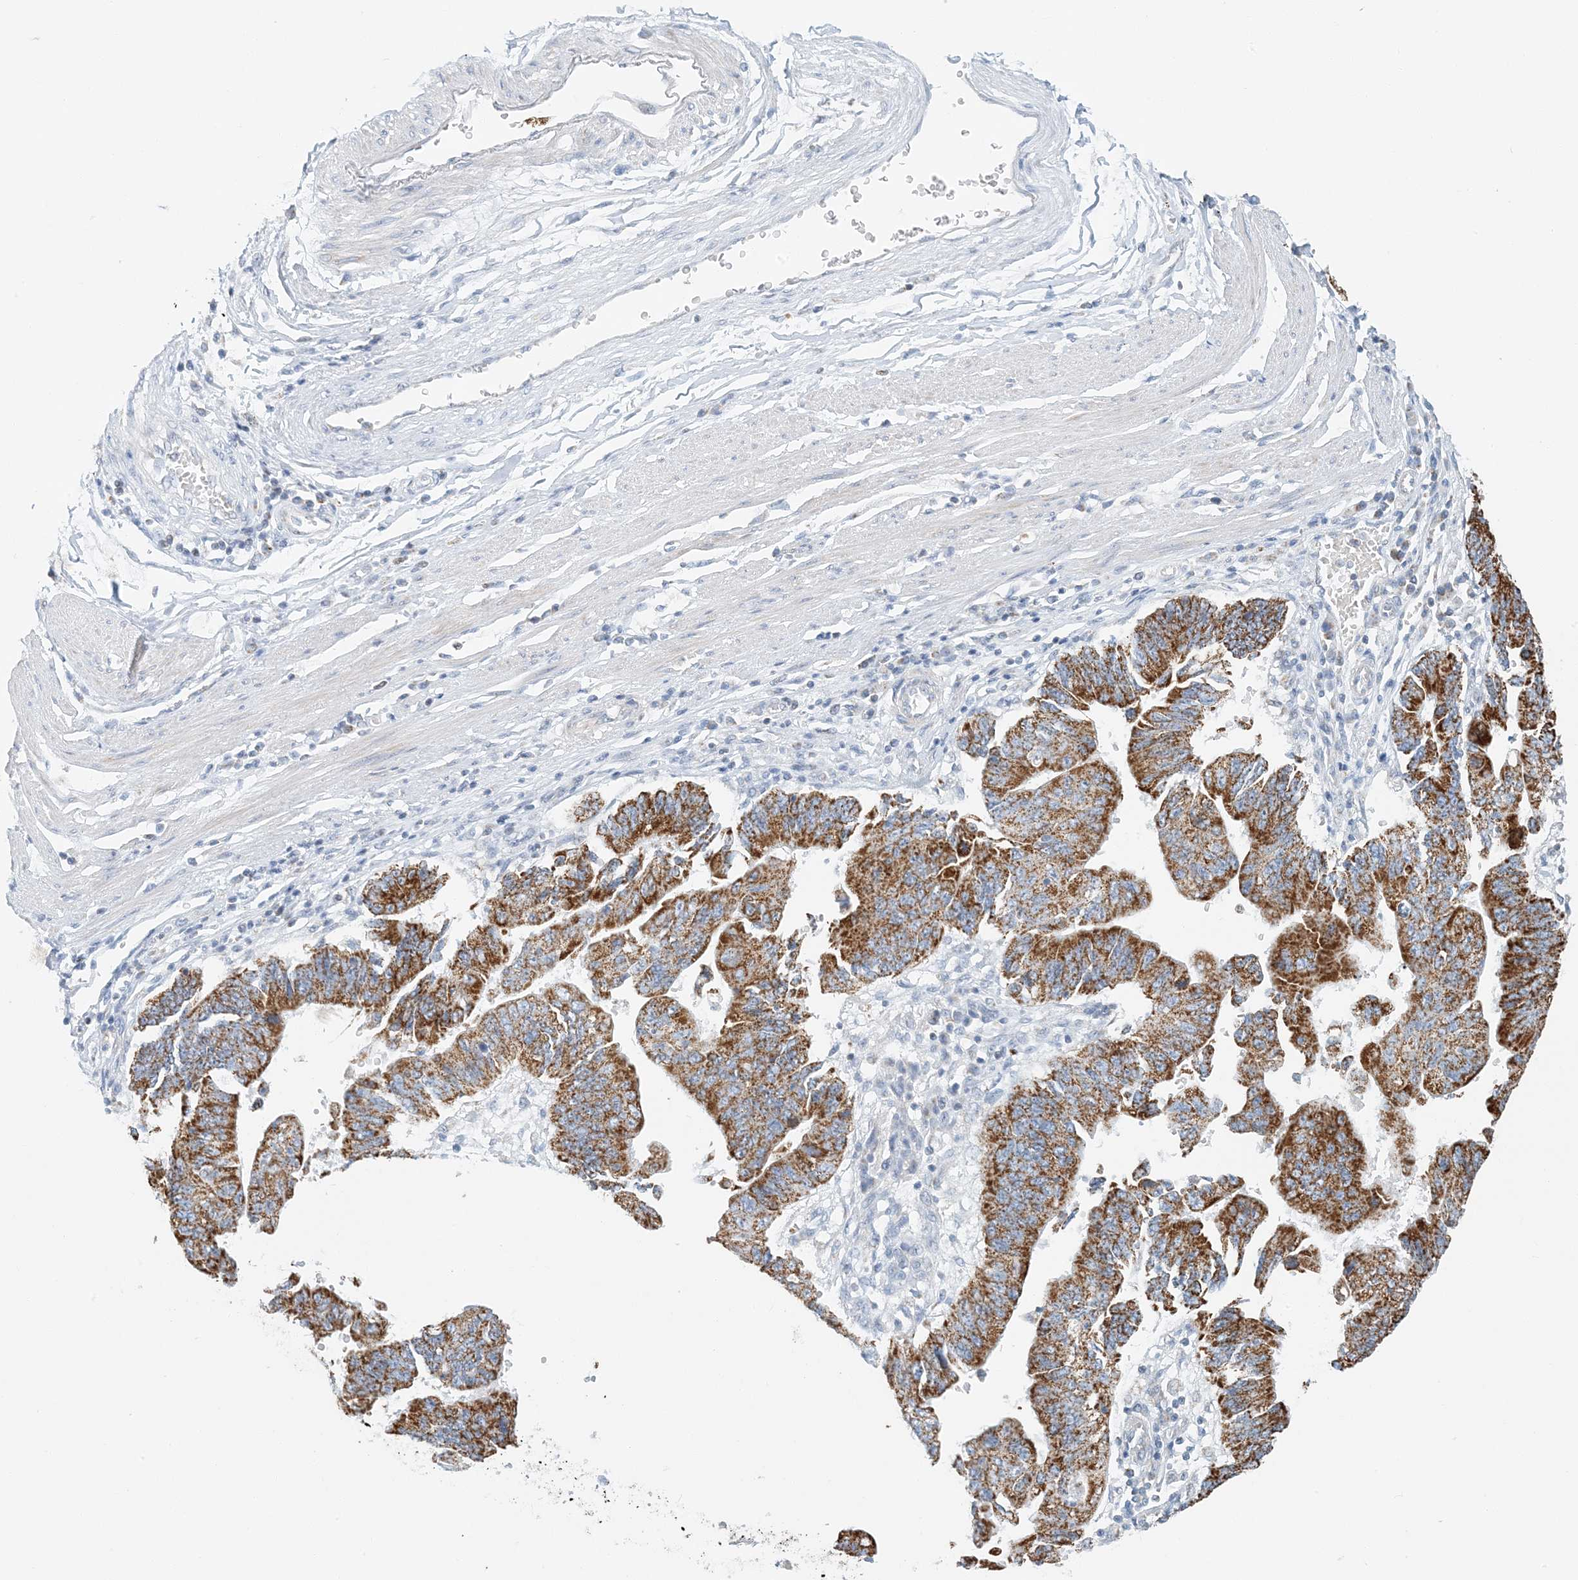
{"staining": {"intensity": "strong", "quantity": ">75%", "location": "cytoplasmic/membranous"}, "tissue": "stomach cancer", "cell_type": "Tumor cells", "image_type": "cancer", "snomed": [{"axis": "morphology", "description": "Adenocarcinoma, NOS"}, {"axis": "topography", "description": "Stomach"}], "caption": "This histopathology image shows immunohistochemistry (IHC) staining of human stomach cancer (adenocarcinoma), with high strong cytoplasmic/membranous staining in about >75% of tumor cells.", "gene": "BDH1", "patient": {"sex": "male", "age": 59}}